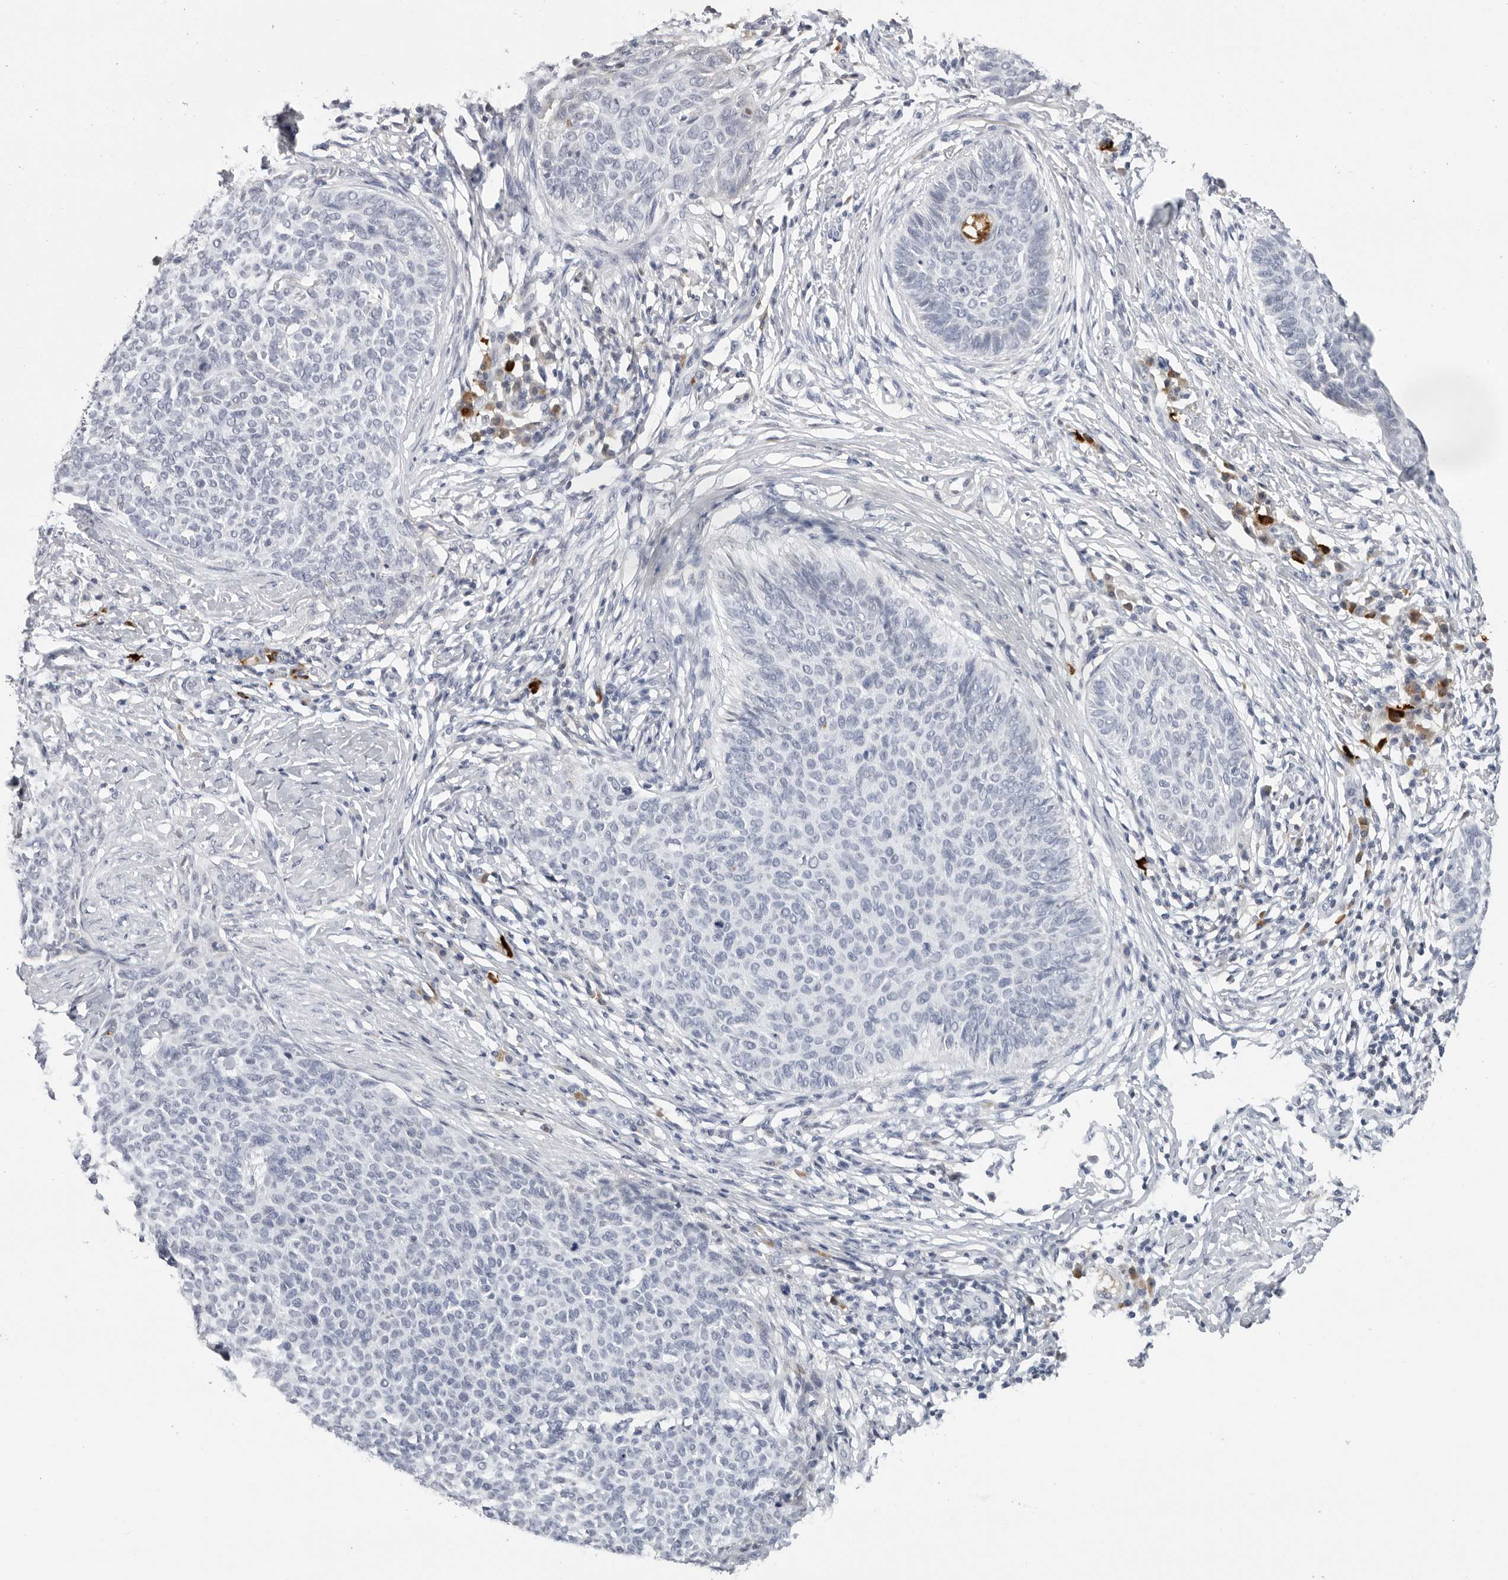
{"staining": {"intensity": "negative", "quantity": "none", "location": "none"}, "tissue": "skin cancer", "cell_type": "Tumor cells", "image_type": "cancer", "snomed": [{"axis": "morphology", "description": "Normal tissue, NOS"}, {"axis": "morphology", "description": "Basal cell carcinoma"}, {"axis": "topography", "description": "Skin"}], "caption": "Protein analysis of skin cancer demonstrates no significant positivity in tumor cells. The staining was performed using DAB to visualize the protein expression in brown, while the nuclei were stained in blue with hematoxylin (Magnification: 20x).", "gene": "ZNF502", "patient": {"sex": "male", "age": 50}}